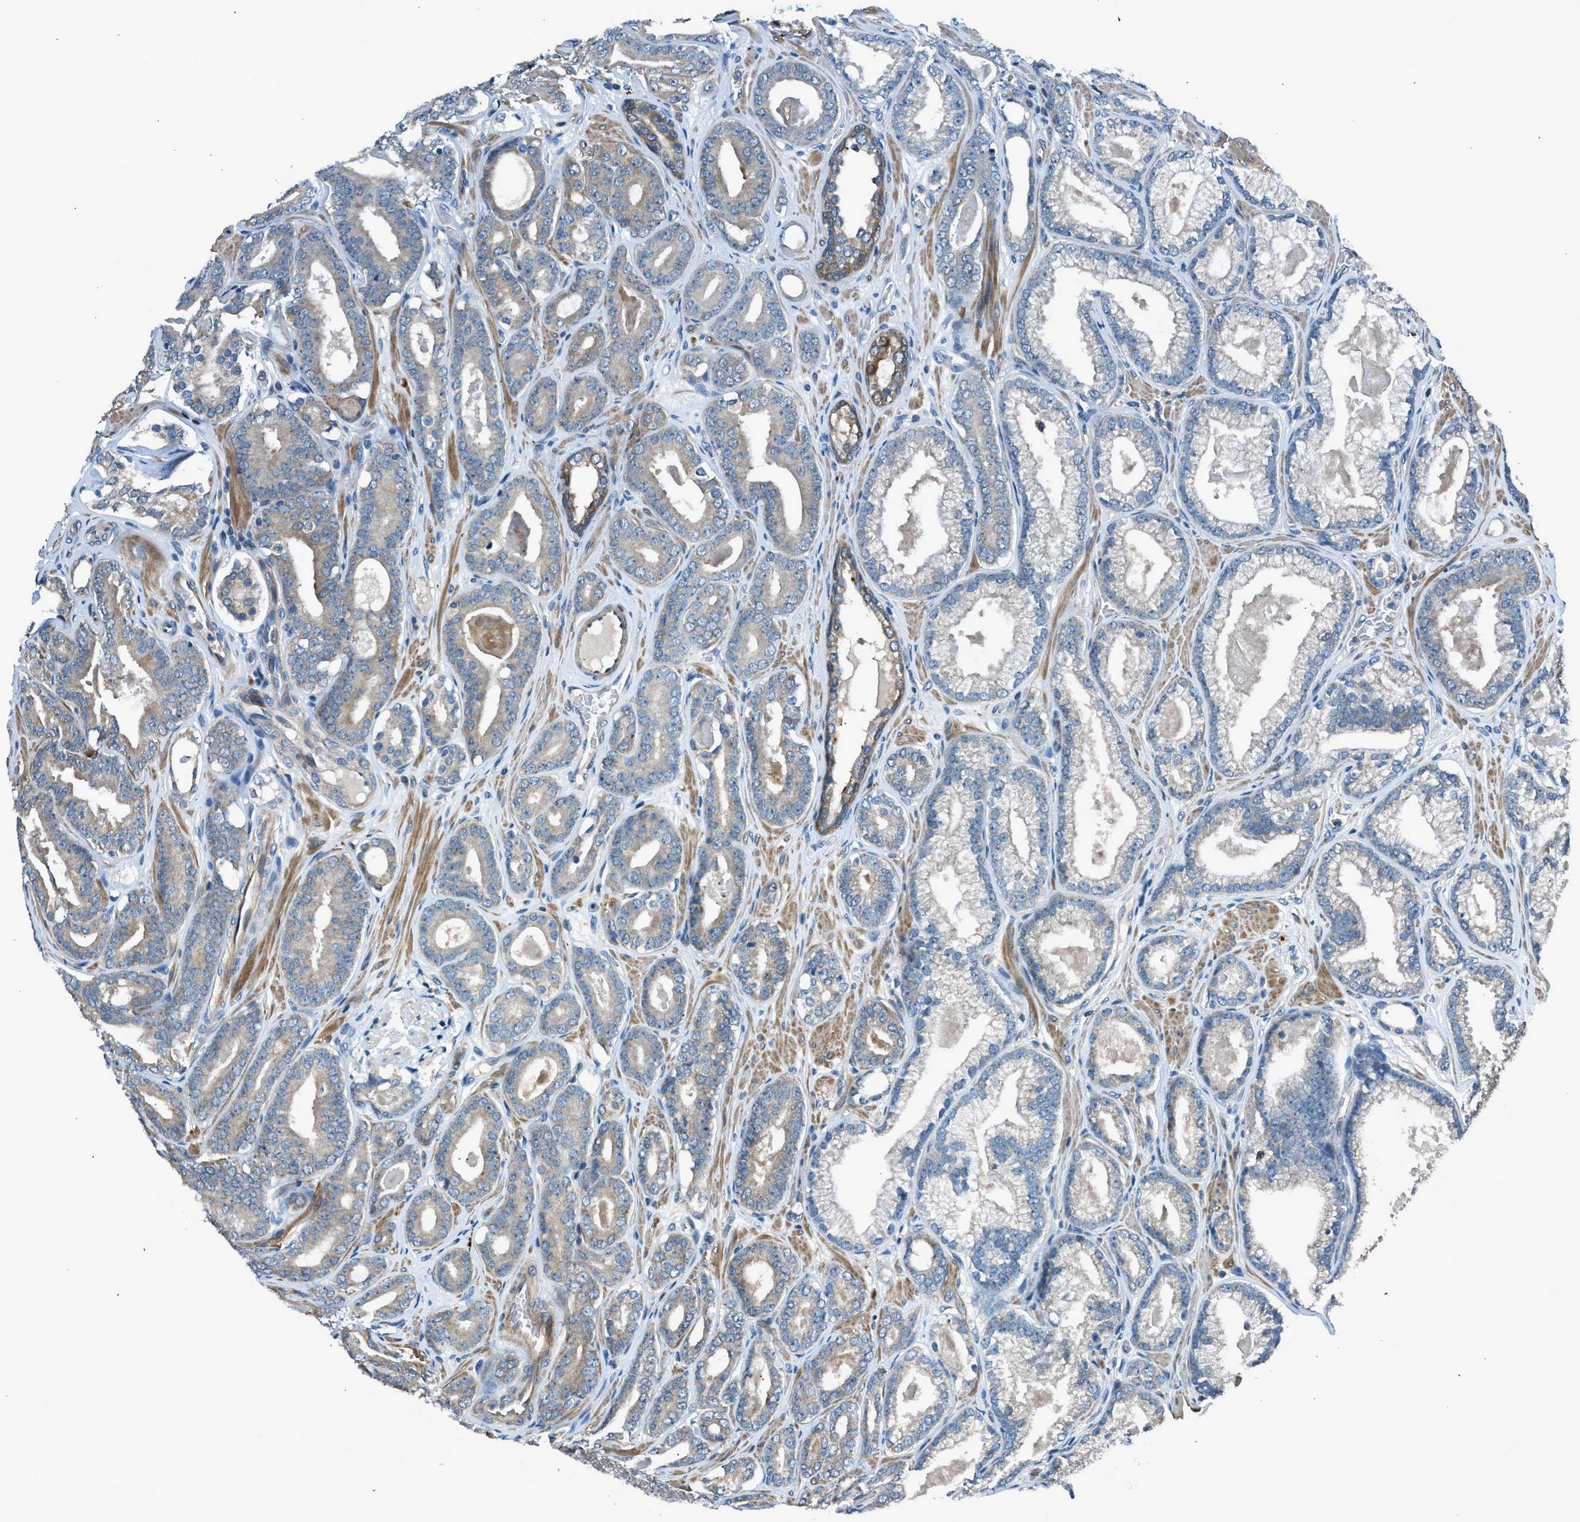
{"staining": {"intensity": "weak", "quantity": "25%-75%", "location": "cytoplasmic/membranous"}, "tissue": "prostate cancer", "cell_type": "Tumor cells", "image_type": "cancer", "snomed": [{"axis": "morphology", "description": "Adenocarcinoma, High grade"}, {"axis": "topography", "description": "Prostate"}], "caption": "Immunohistochemical staining of human high-grade adenocarcinoma (prostate) exhibits weak cytoplasmic/membranous protein staining in approximately 25%-75% of tumor cells.", "gene": "LMLN", "patient": {"sex": "male", "age": 60}}